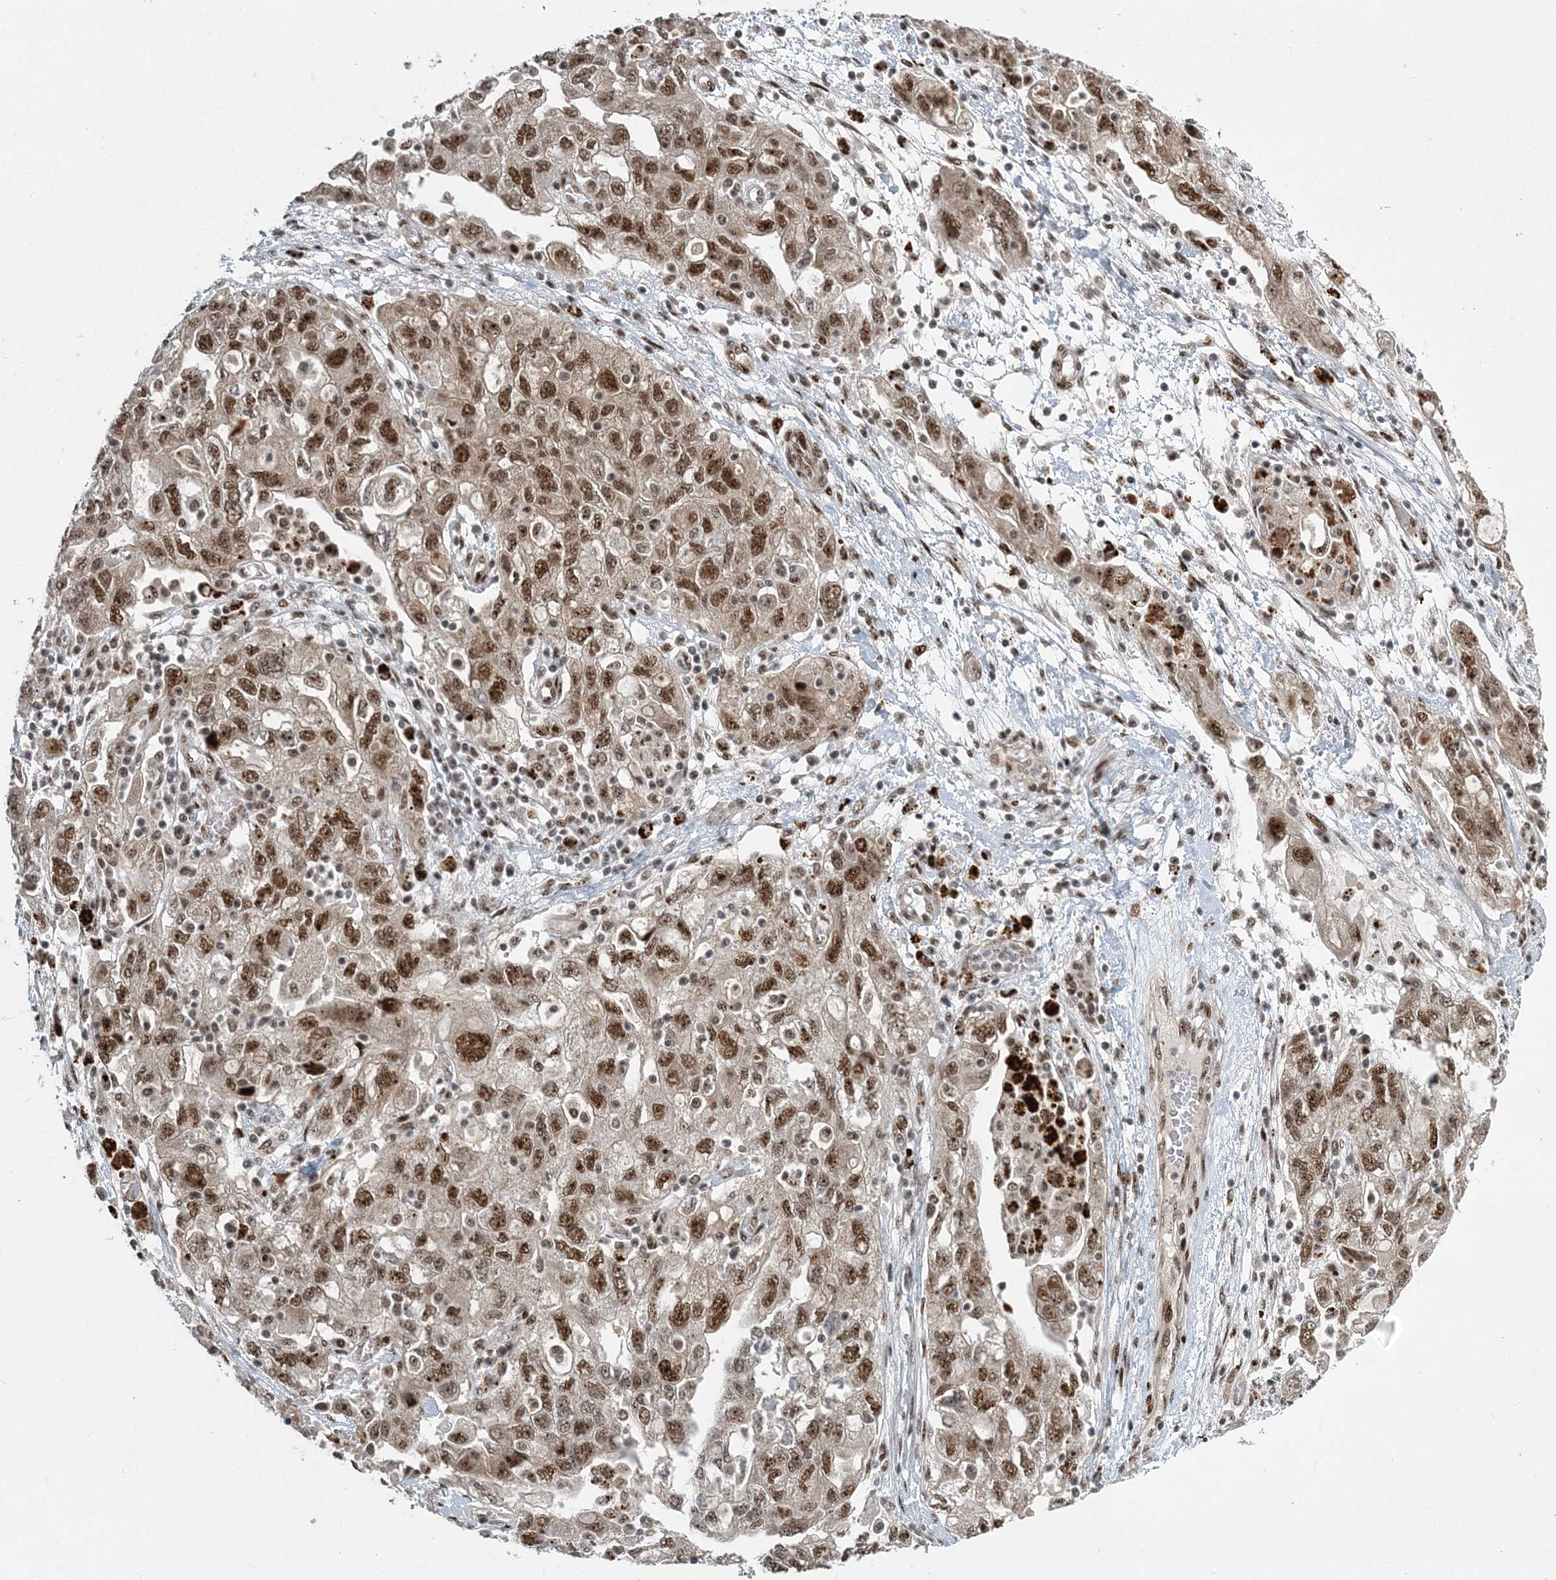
{"staining": {"intensity": "moderate", "quantity": ">75%", "location": "nuclear"}, "tissue": "ovarian cancer", "cell_type": "Tumor cells", "image_type": "cancer", "snomed": [{"axis": "morphology", "description": "Carcinoma, NOS"}, {"axis": "morphology", "description": "Cystadenocarcinoma, serous, NOS"}, {"axis": "topography", "description": "Ovary"}], "caption": "There is medium levels of moderate nuclear expression in tumor cells of ovarian cancer (carcinoma), as demonstrated by immunohistochemical staining (brown color).", "gene": "CWC22", "patient": {"sex": "female", "age": 69}}